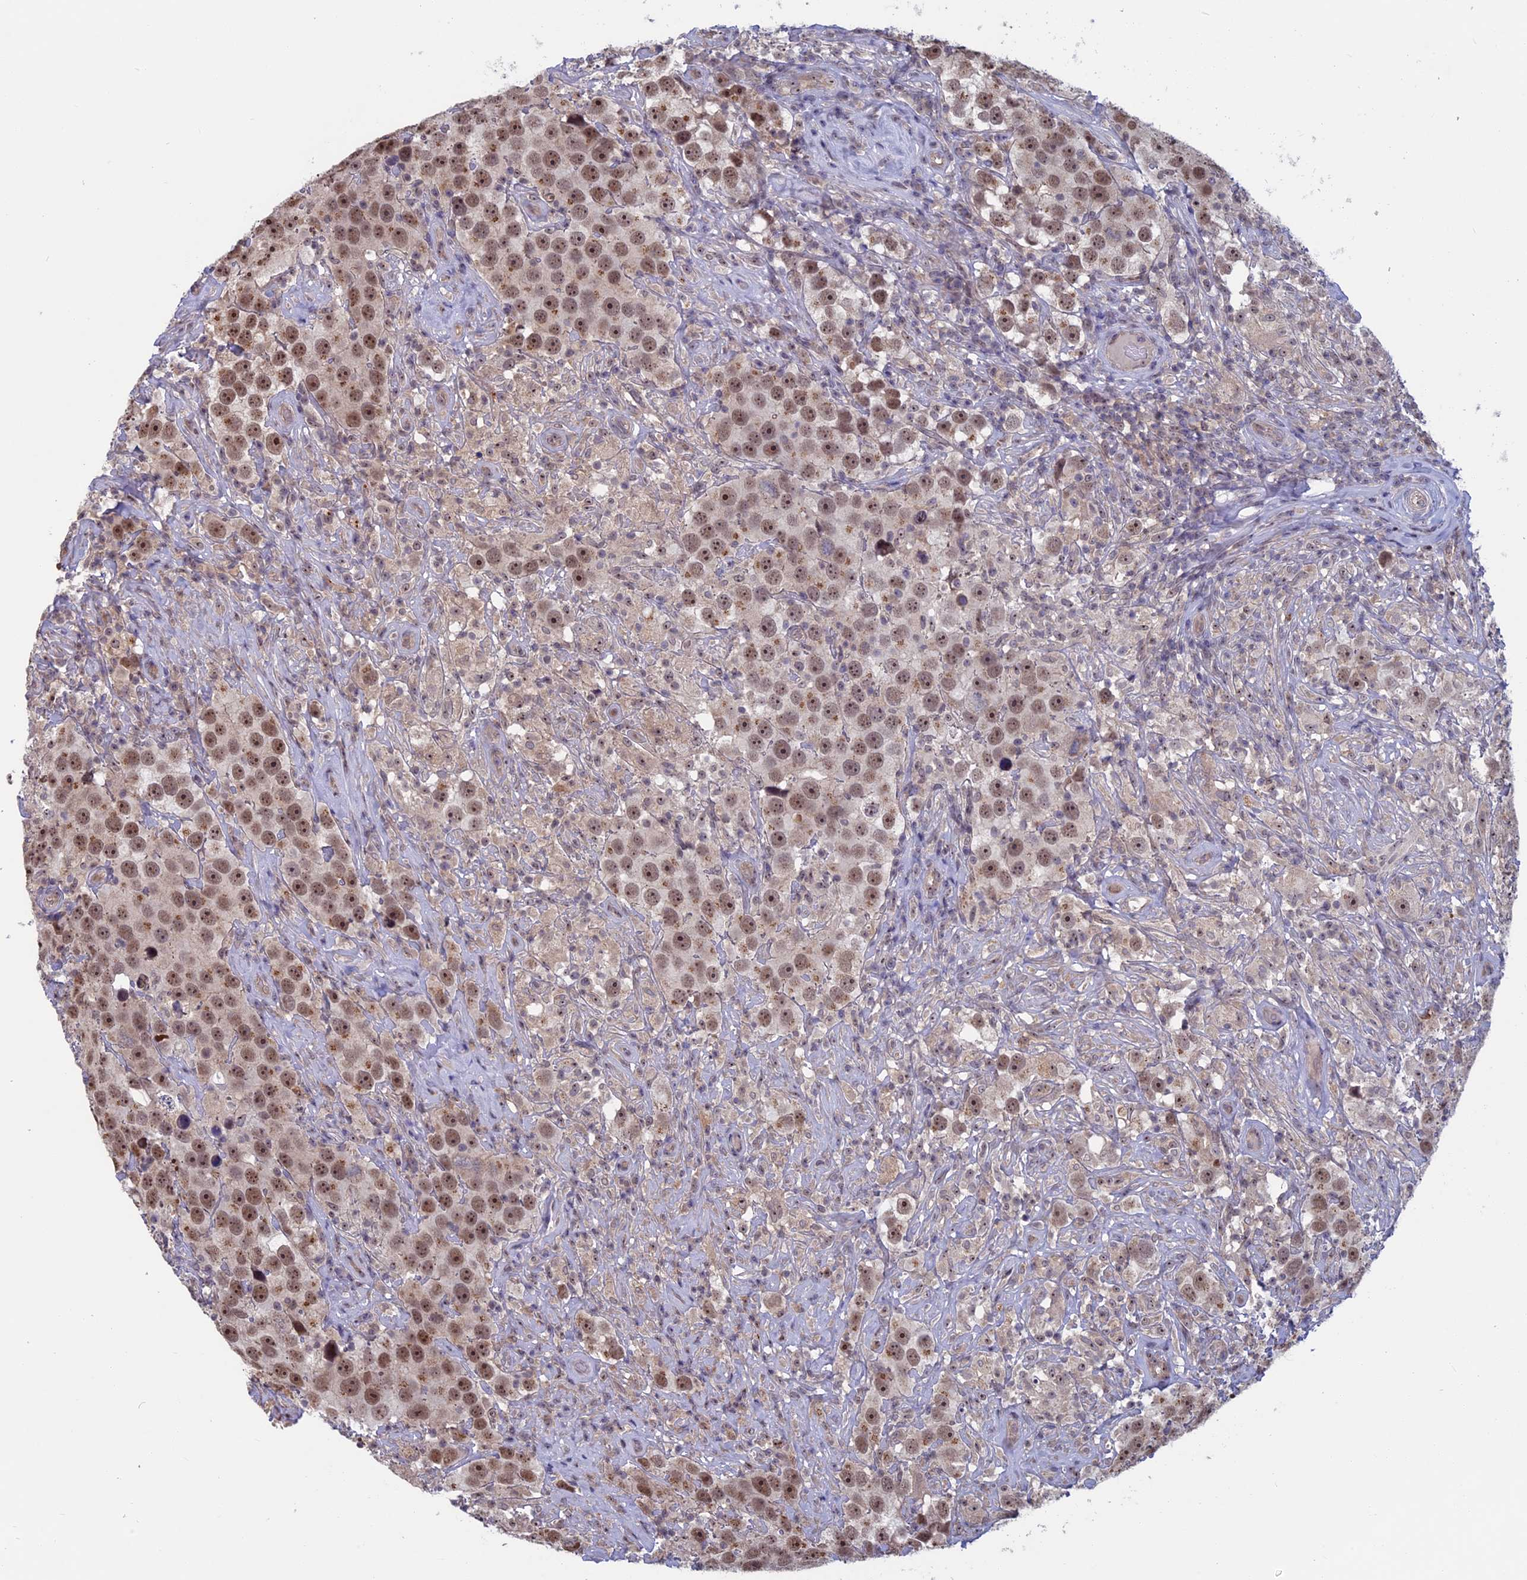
{"staining": {"intensity": "moderate", "quantity": ">75%", "location": "nuclear"}, "tissue": "testis cancer", "cell_type": "Tumor cells", "image_type": "cancer", "snomed": [{"axis": "morphology", "description": "Seminoma, NOS"}, {"axis": "topography", "description": "Testis"}], "caption": "Protein analysis of seminoma (testis) tissue displays moderate nuclear positivity in about >75% of tumor cells.", "gene": "SPIRE1", "patient": {"sex": "male", "age": 49}}